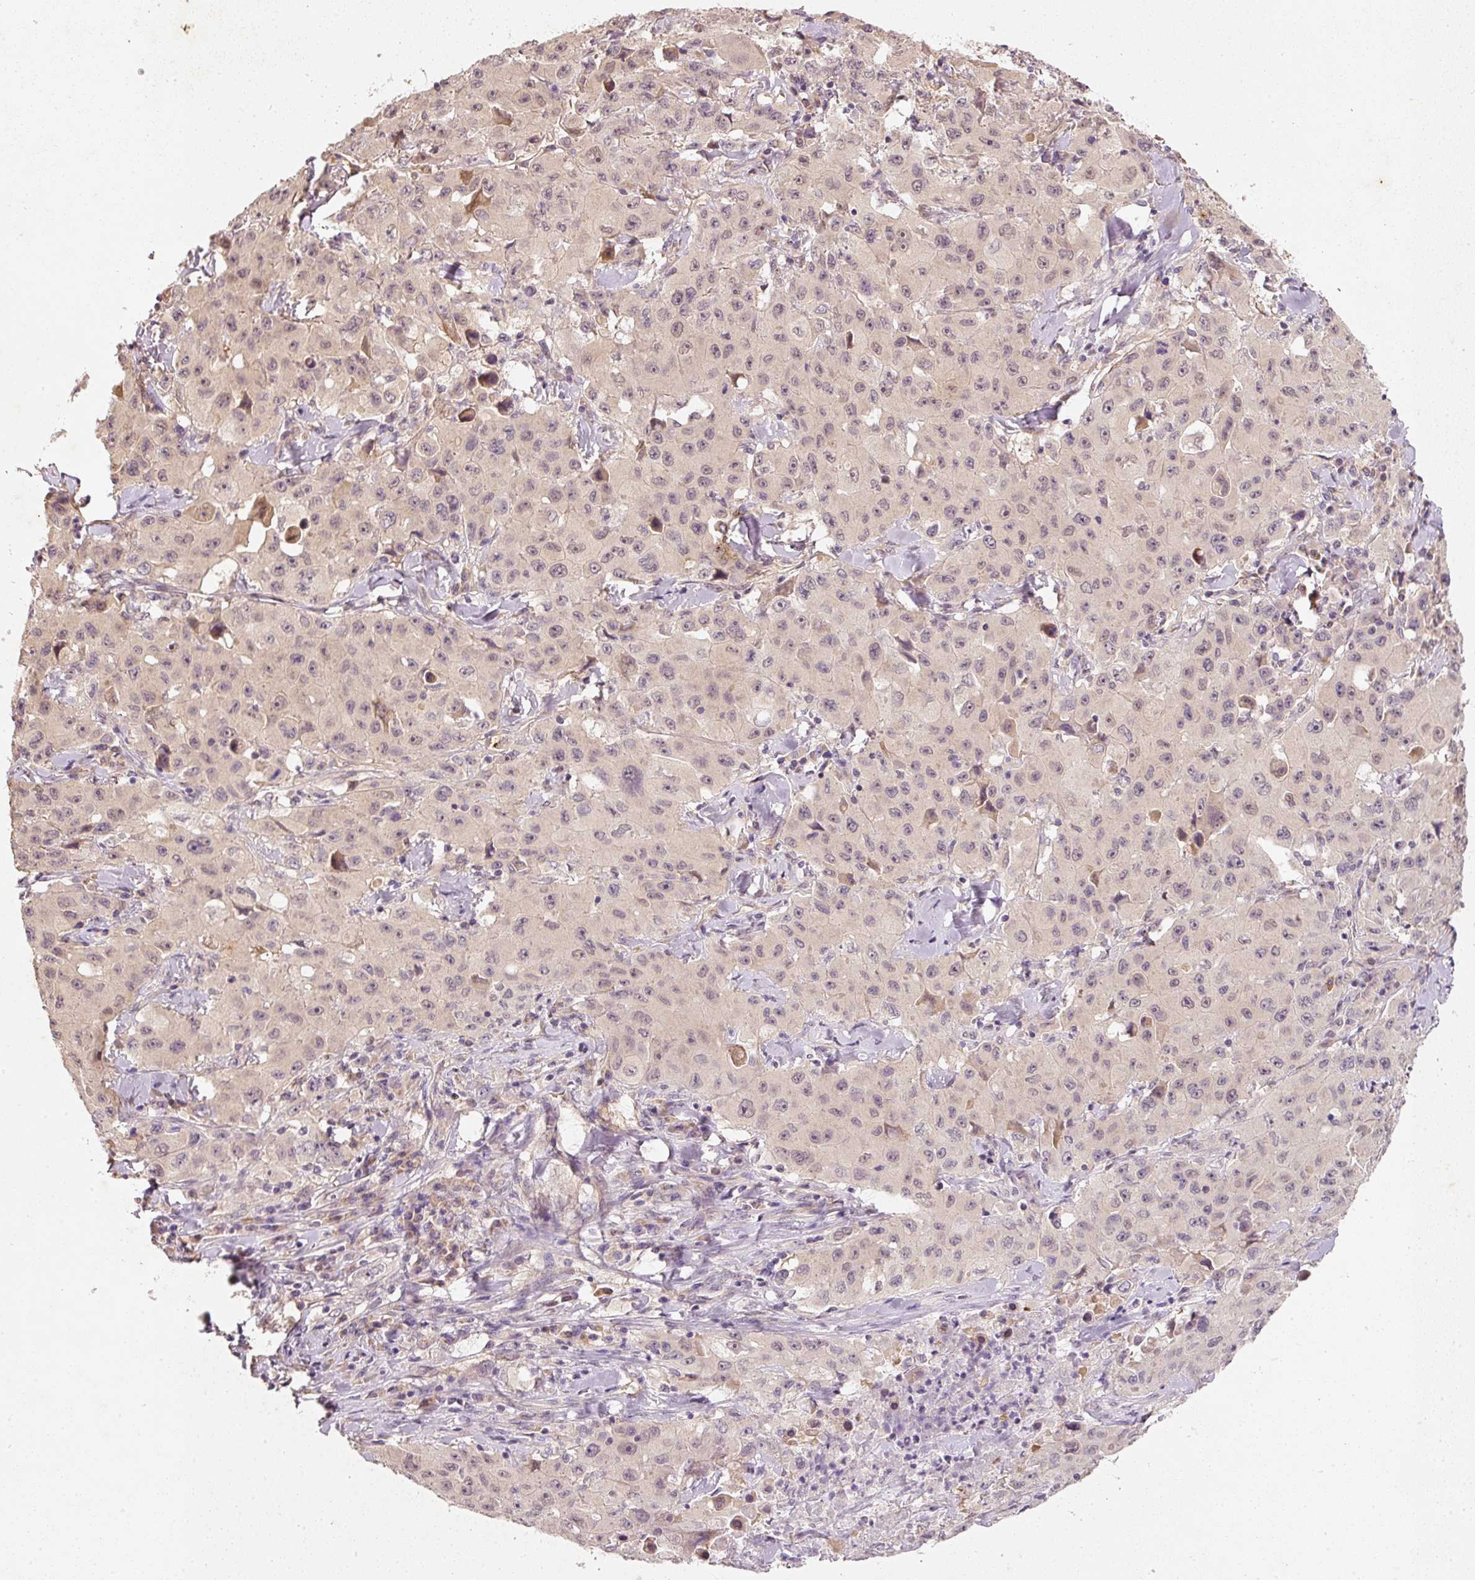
{"staining": {"intensity": "weak", "quantity": "<25%", "location": "cytoplasmic/membranous"}, "tissue": "lung cancer", "cell_type": "Tumor cells", "image_type": "cancer", "snomed": [{"axis": "morphology", "description": "Squamous cell carcinoma, NOS"}, {"axis": "topography", "description": "Lung"}], "caption": "The micrograph reveals no staining of tumor cells in lung cancer (squamous cell carcinoma). (Brightfield microscopy of DAB immunohistochemistry (IHC) at high magnification).", "gene": "RGL2", "patient": {"sex": "male", "age": 63}}